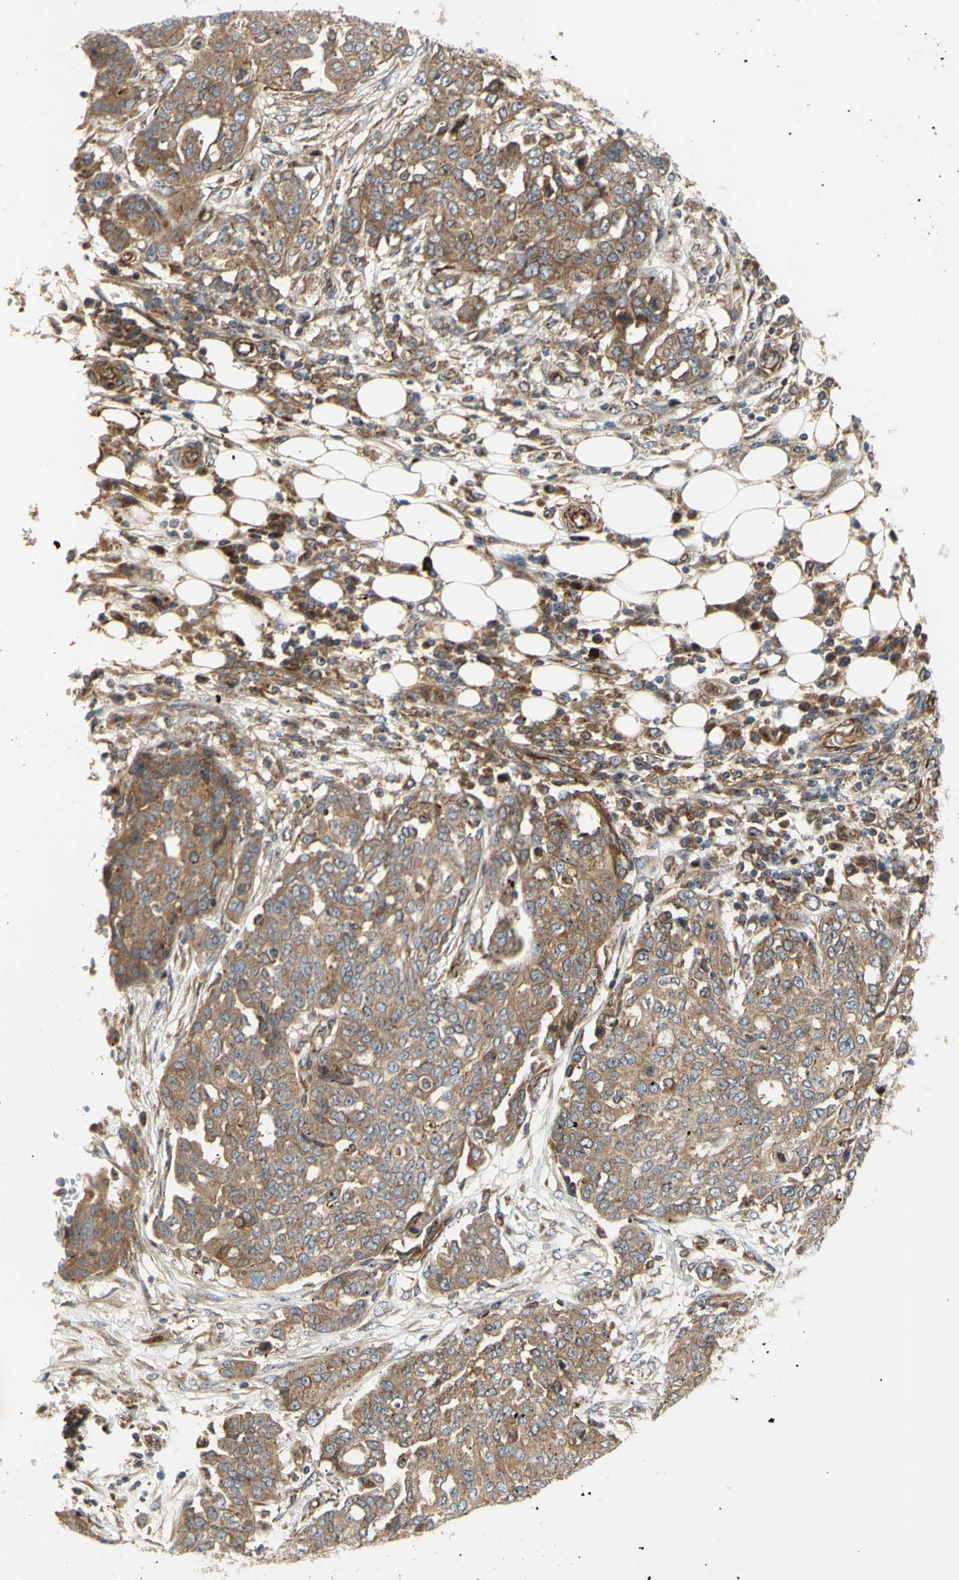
{"staining": {"intensity": "moderate", "quantity": "25%-75%", "location": "cytoplasmic/membranous"}, "tissue": "ovarian cancer", "cell_type": "Tumor cells", "image_type": "cancer", "snomed": [{"axis": "morphology", "description": "Cystadenocarcinoma, serous, NOS"}, {"axis": "topography", "description": "Soft tissue"}, {"axis": "topography", "description": "Ovary"}], "caption": "IHC image of neoplastic tissue: human ovarian cancer (serous cystadenocarcinoma) stained using immunohistochemistry (IHC) demonstrates medium levels of moderate protein expression localized specifically in the cytoplasmic/membranous of tumor cells, appearing as a cytoplasmic/membranous brown color.", "gene": "TUBG2", "patient": {"sex": "female", "age": 57}}